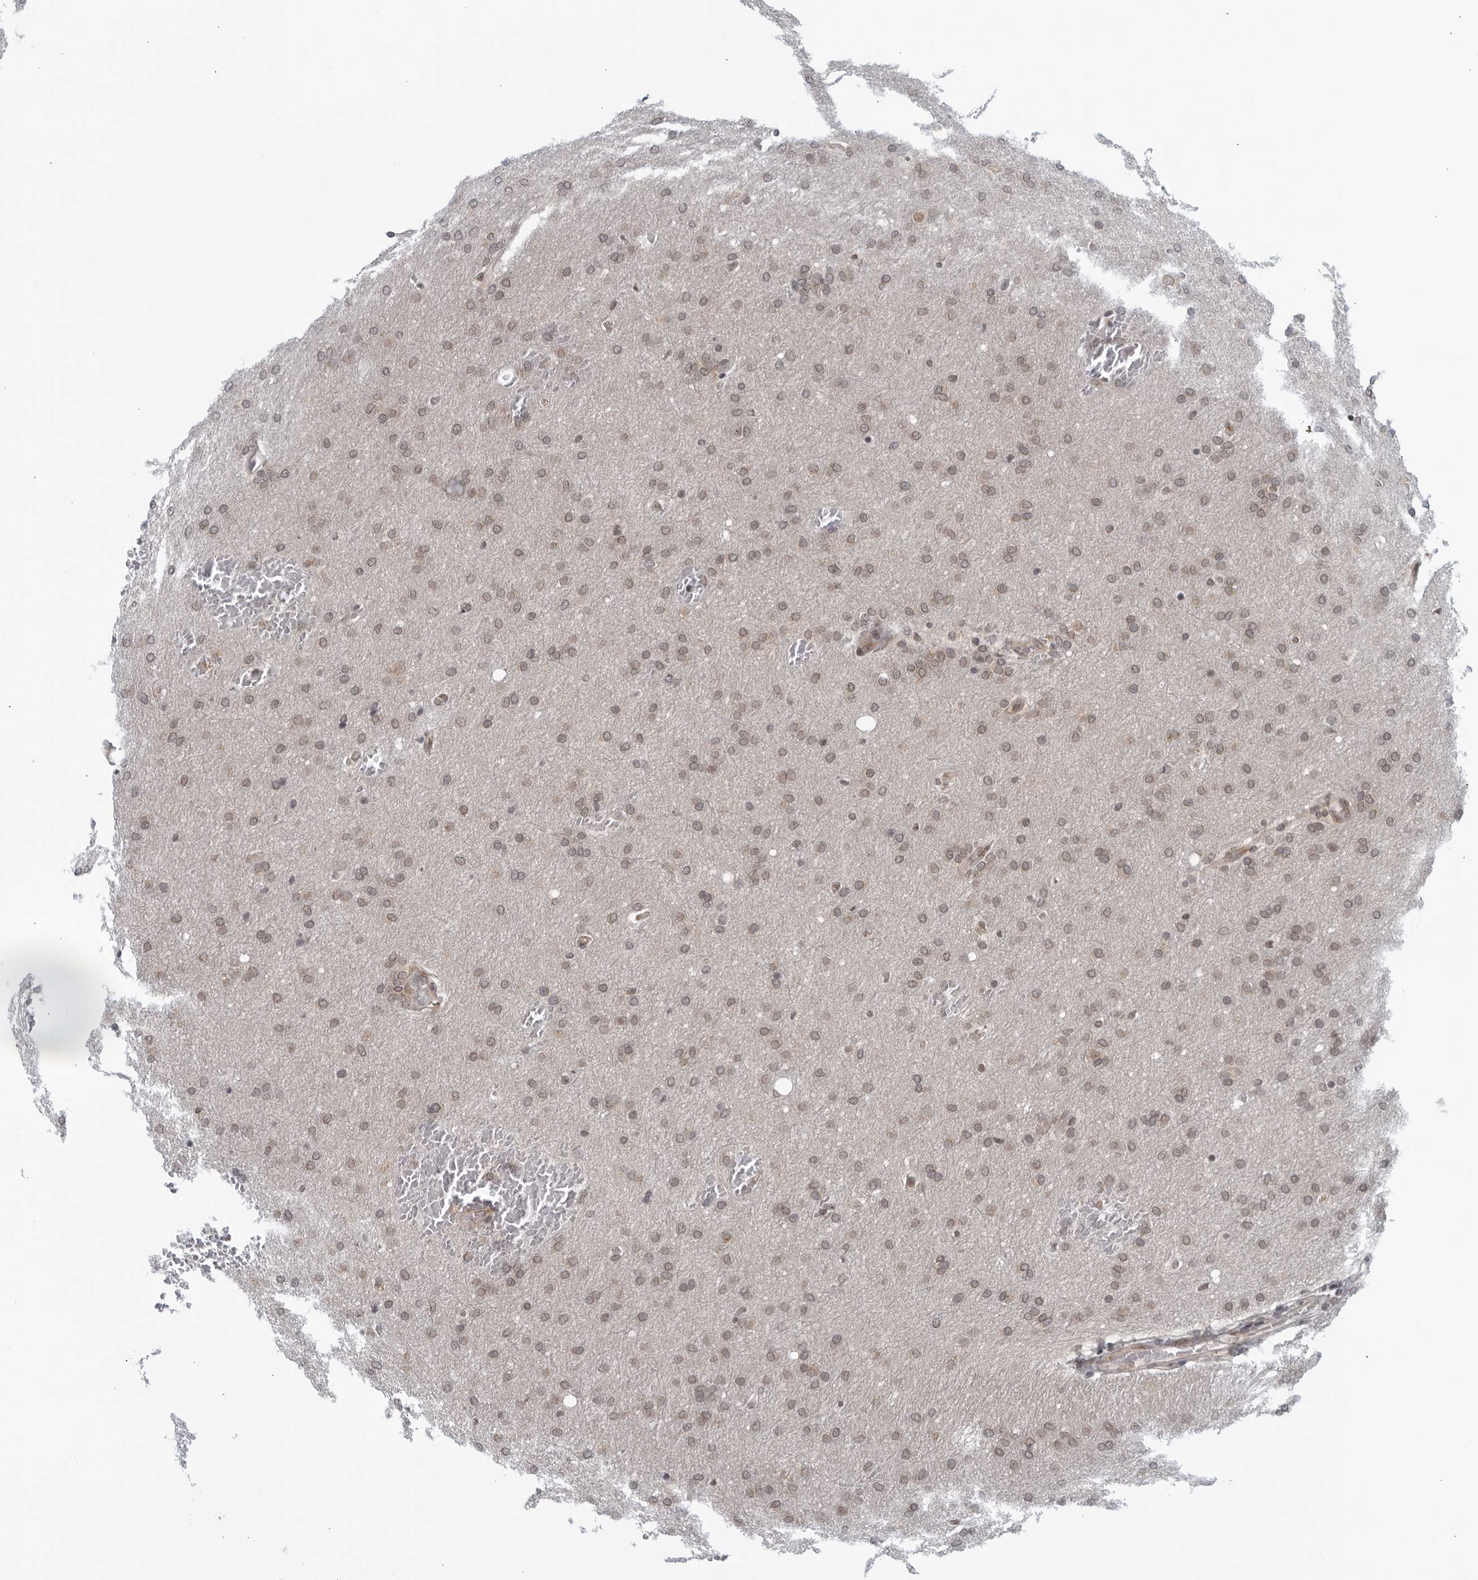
{"staining": {"intensity": "weak", "quantity": ">75%", "location": "nuclear"}, "tissue": "glioma", "cell_type": "Tumor cells", "image_type": "cancer", "snomed": [{"axis": "morphology", "description": "Glioma, malignant, Low grade"}, {"axis": "topography", "description": "Brain"}], "caption": "A high-resolution micrograph shows IHC staining of glioma, which exhibits weak nuclear positivity in approximately >75% of tumor cells.", "gene": "RC3H1", "patient": {"sex": "female", "age": 37}}